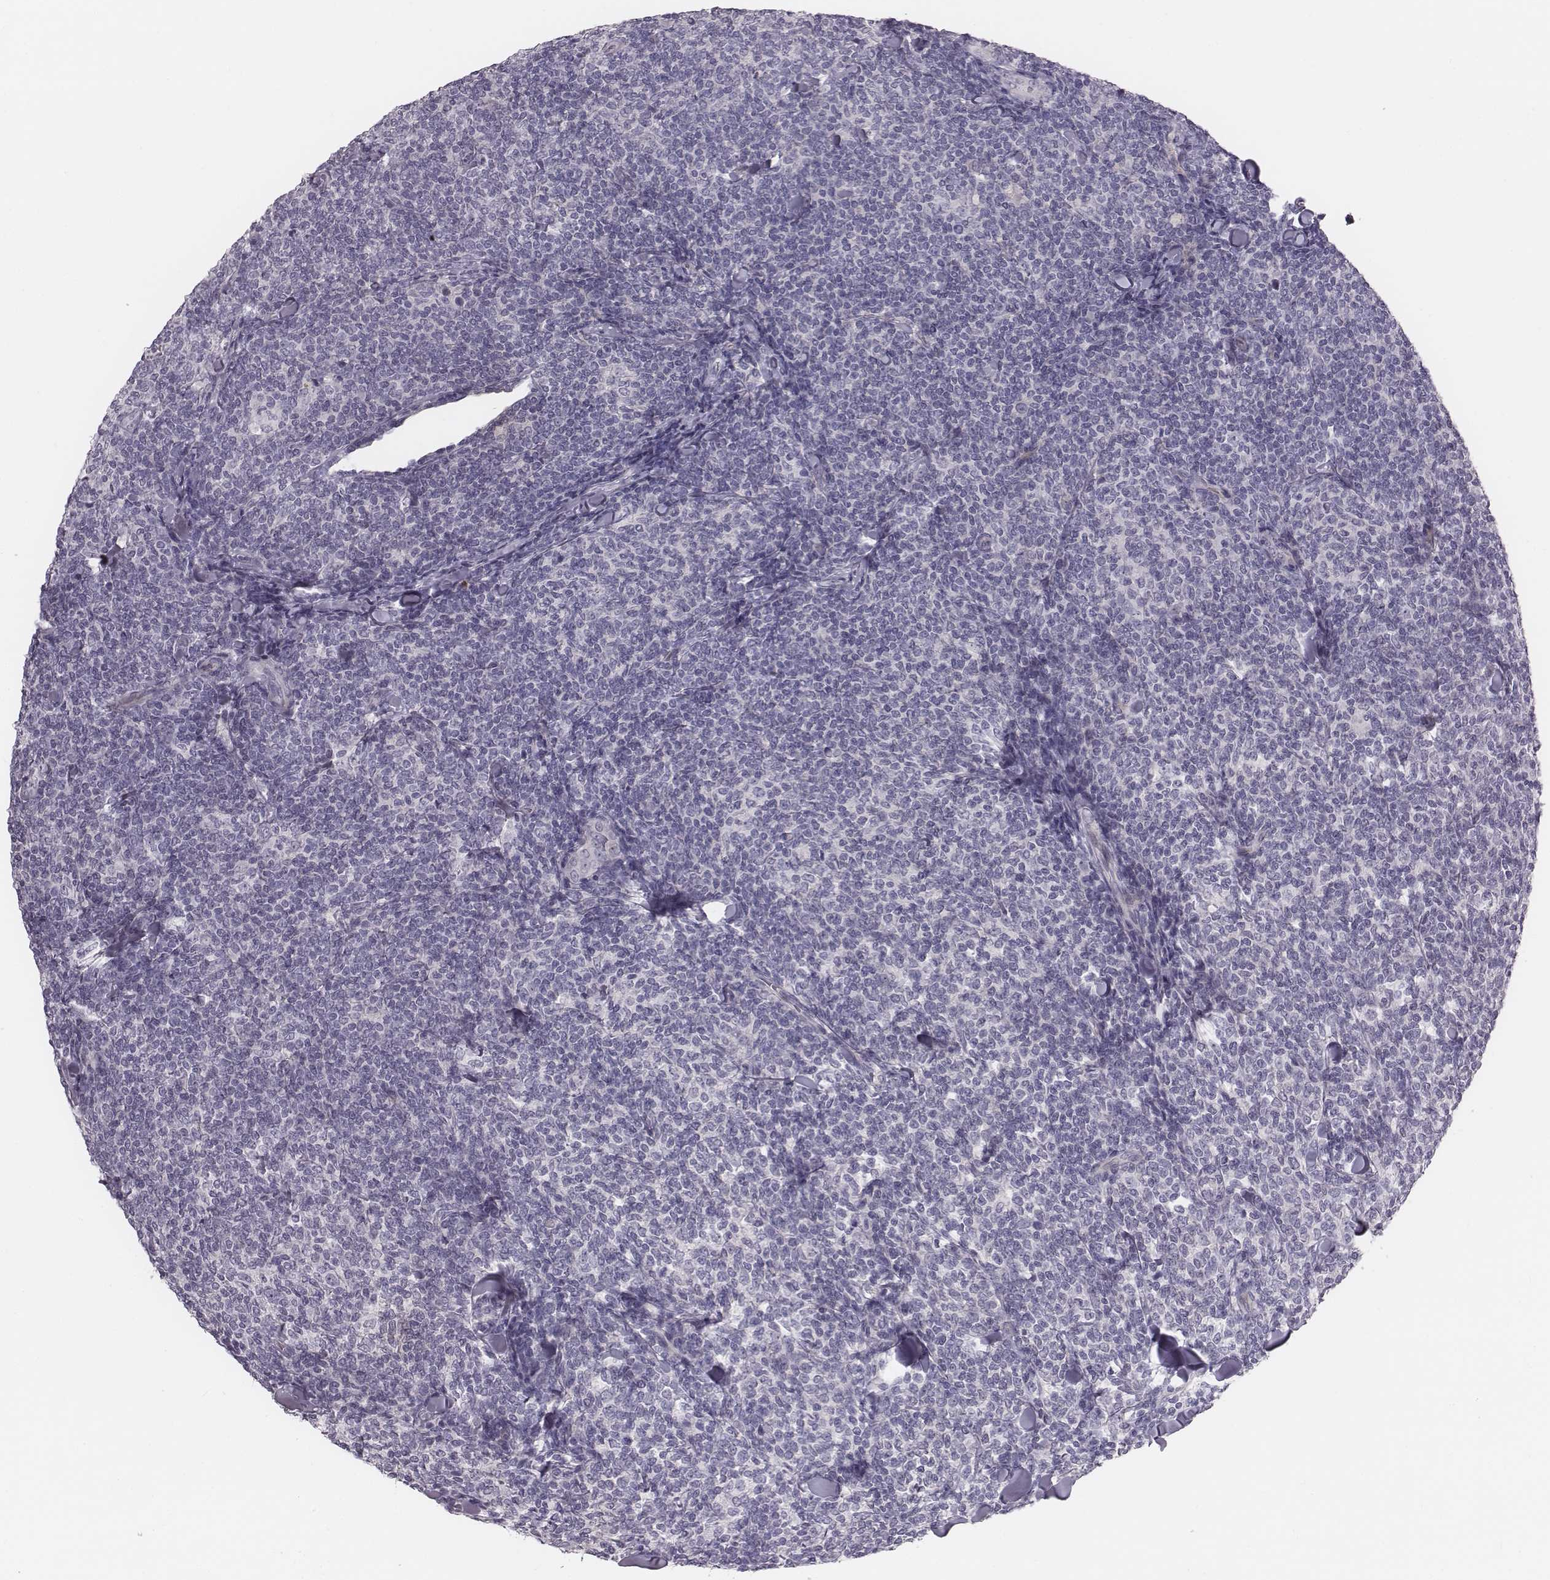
{"staining": {"intensity": "negative", "quantity": "none", "location": "none"}, "tissue": "lymphoma", "cell_type": "Tumor cells", "image_type": "cancer", "snomed": [{"axis": "morphology", "description": "Malignant lymphoma, non-Hodgkin's type, Low grade"}, {"axis": "topography", "description": "Lymph node"}], "caption": "The IHC micrograph has no significant expression in tumor cells of malignant lymphoma, non-Hodgkin's type (low-grade) tissue.", "gene": "CACNG4", "patient": {"sex": "female", "age": 56}}